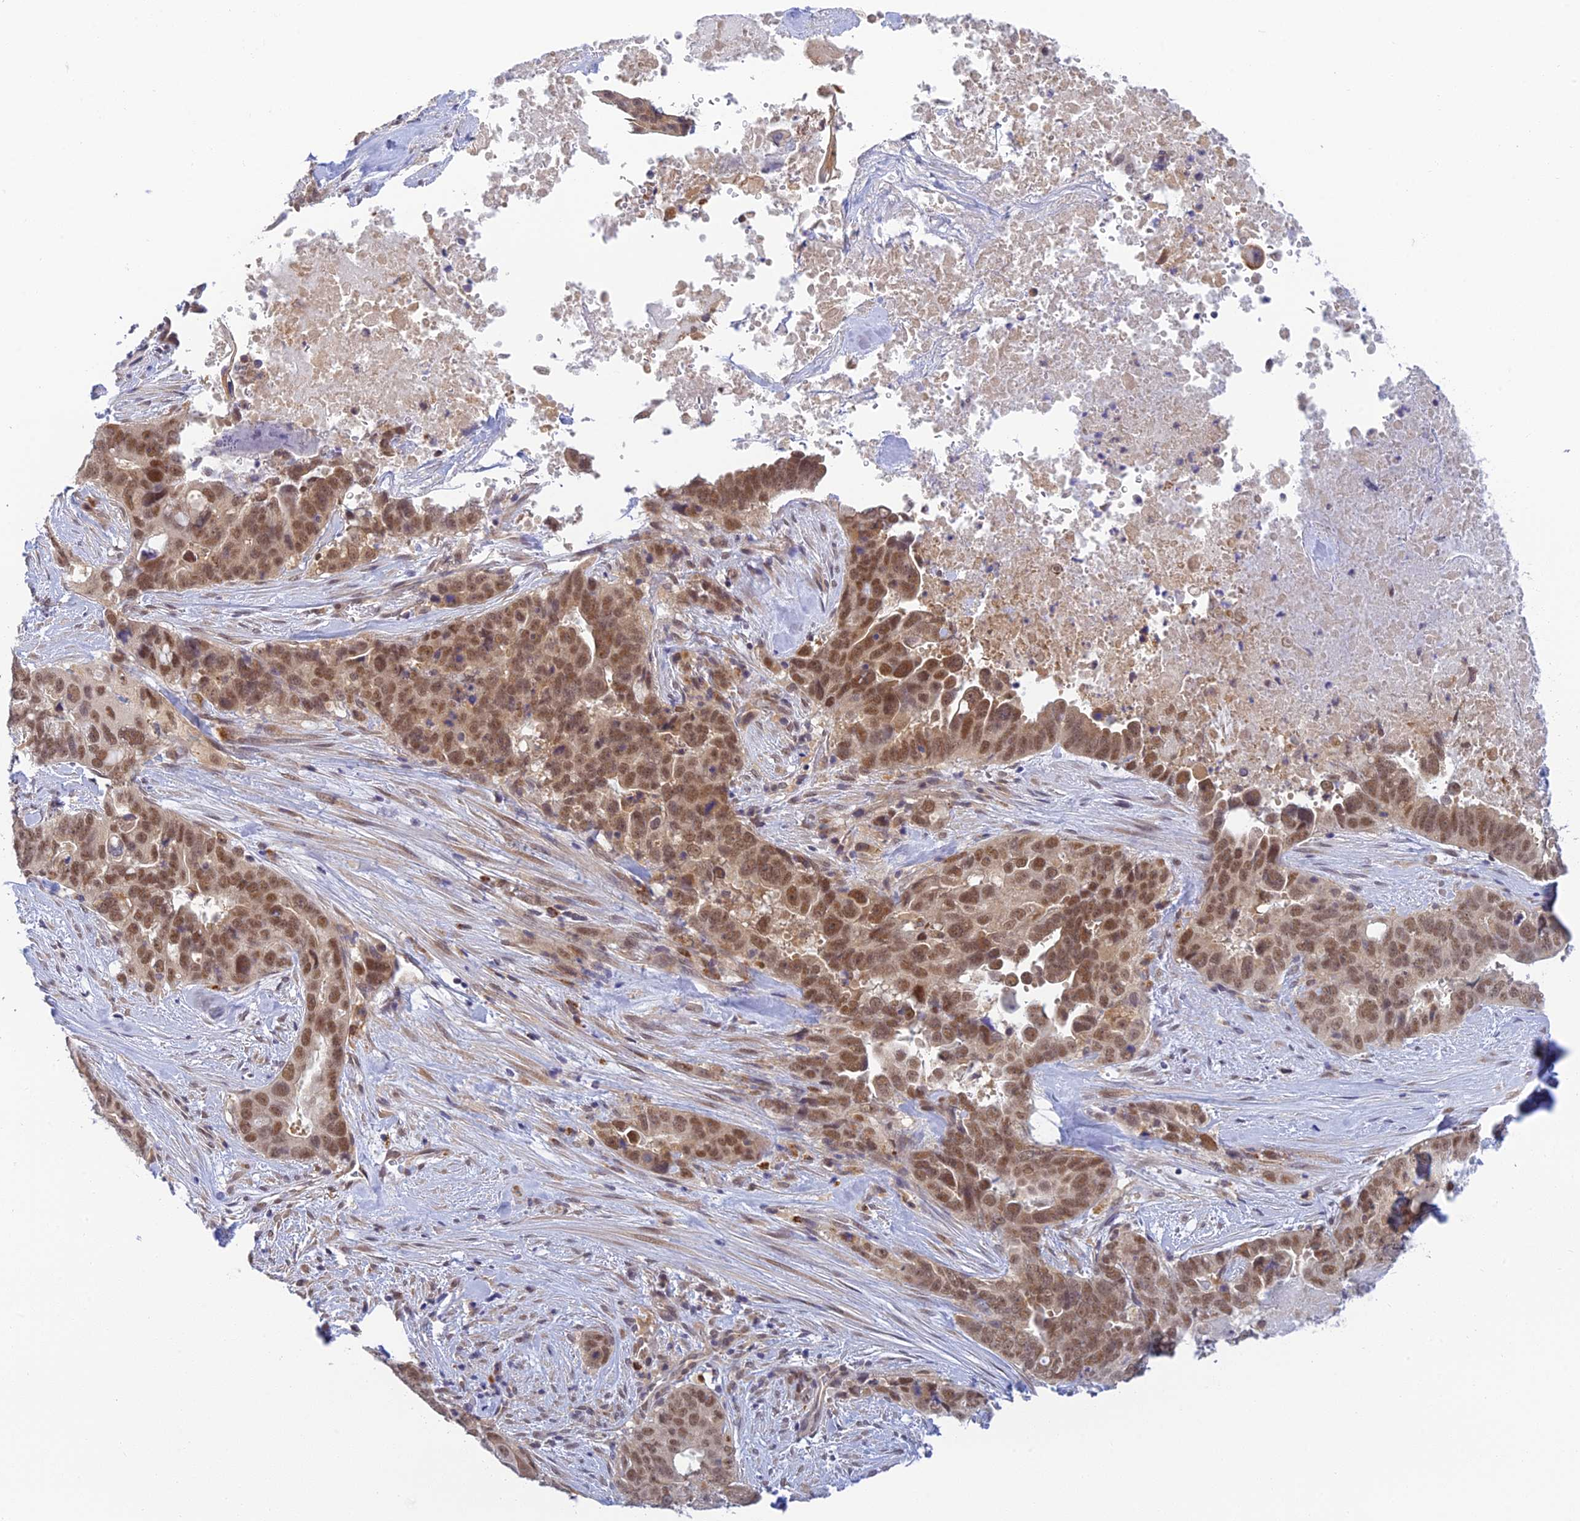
{"staining": {"intensity": "moderate", "quantity": ">75%", "location": "cytoplasmic/membranous,nuclear"}, "tissue": "pancreatic cancer", "cell_type": "Tumor cells", "image_type": "cancer", "snomed": [{"axis": "morphology", "description": "Adenocarcinoma, NOS"}, {"axis": "topography", "description": "Pancreas"}], "caption": "Immunohistochemical staining of pancreatic adenocarcinoma shows medium levels of moderate cytoplasmic/membranous and nuclear positivity in approximately >75% of tumor cells.", "gene": "SKIC8", "patient": {"sex": "male", "age": 80}}